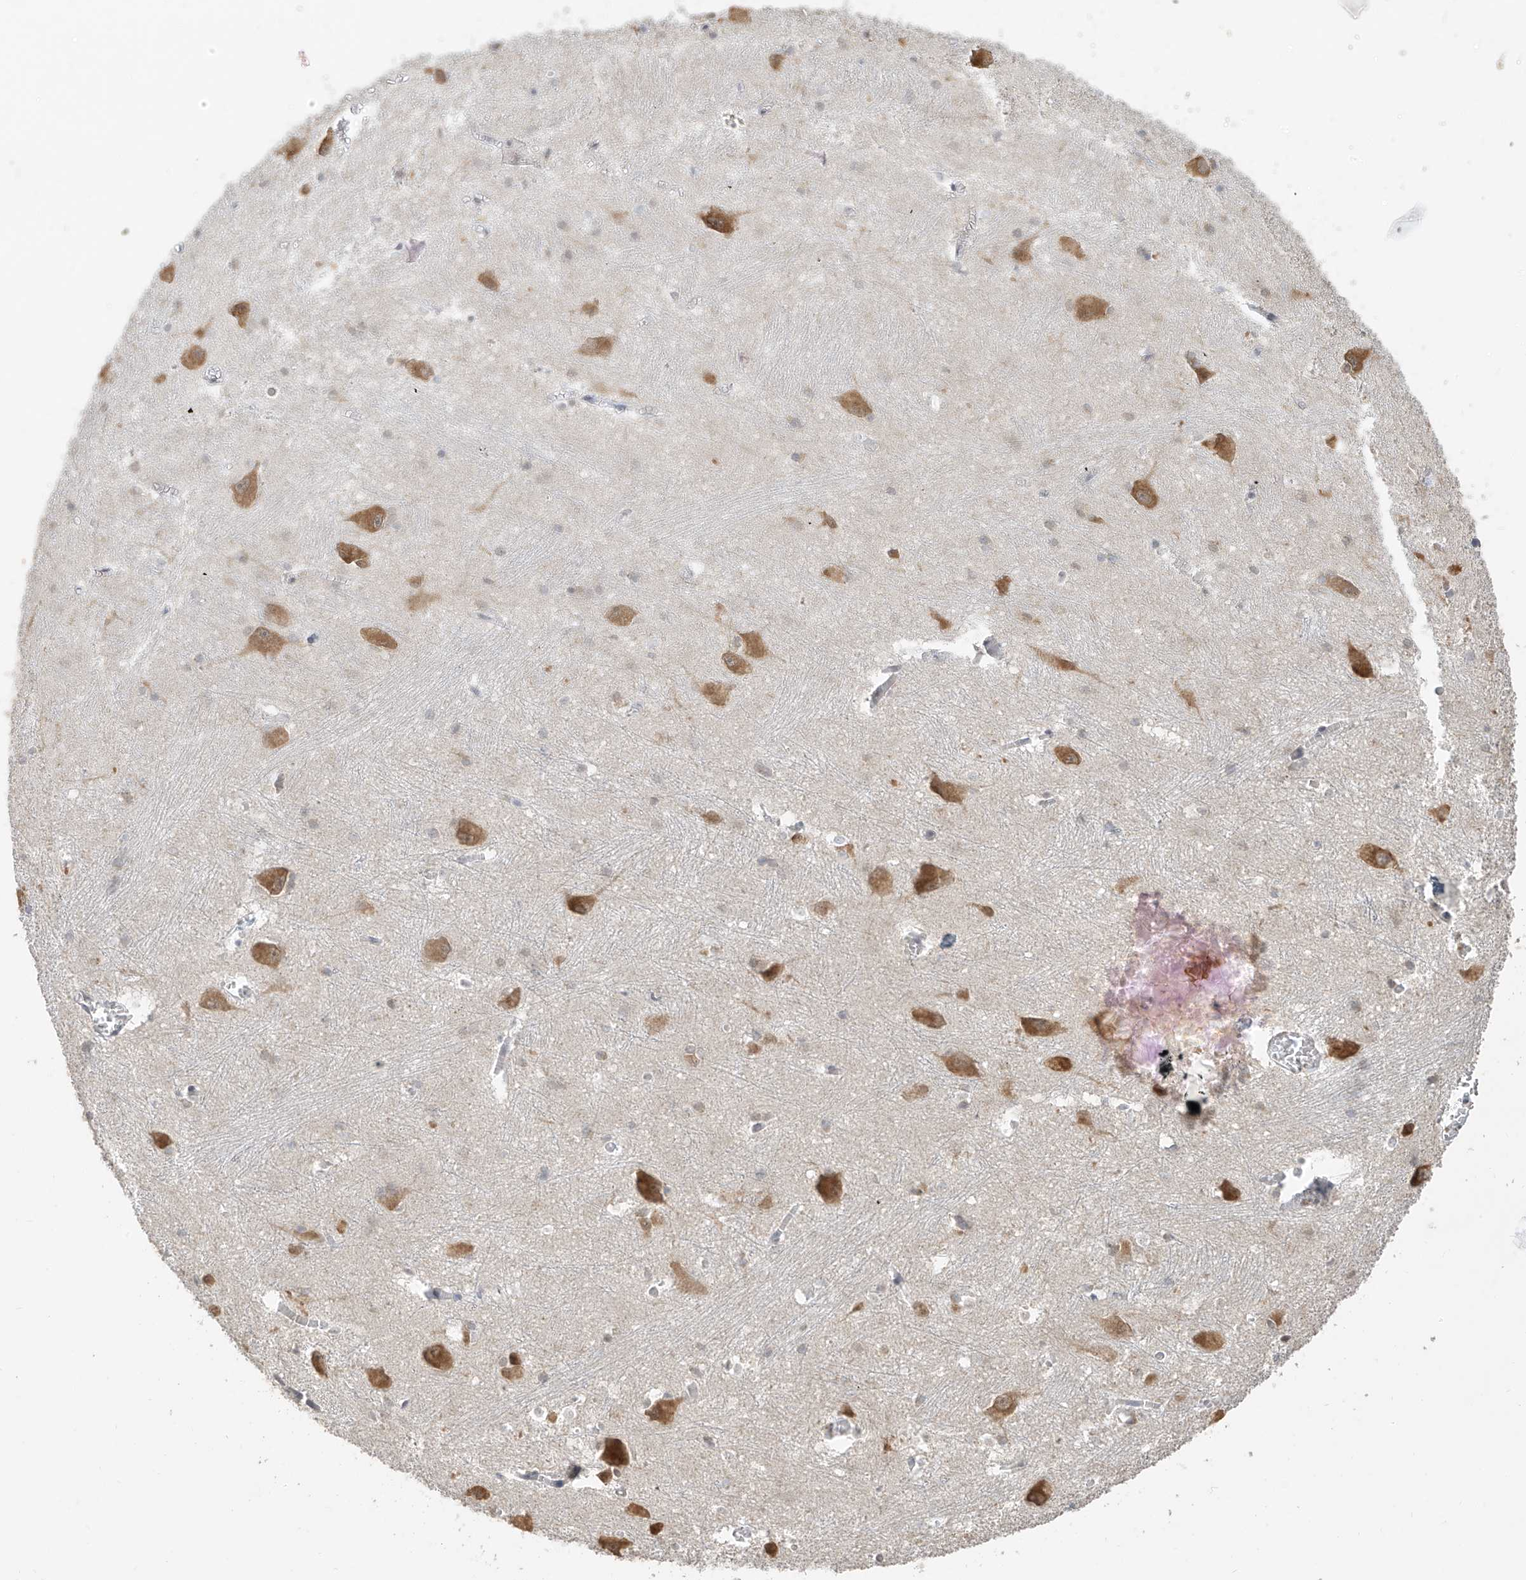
{"staining": {"intensity": "negative", "quantity": "none", "location": "none"}, "tissue": "caudate", "cell_type": "Glial cells", "image_type": "normal", "snomed": [{"axis": "morphology", "description": "Normal tissue, NOS"}, {"axis": "topography", "description": "Lateral ventricle wall"}], "caption": "DAB immunohistochemical staining of benign human caudate displays no significant expression in glial cells.", "gene": "ZMYM2", "patient": {"sex": "male", "age": 37}}